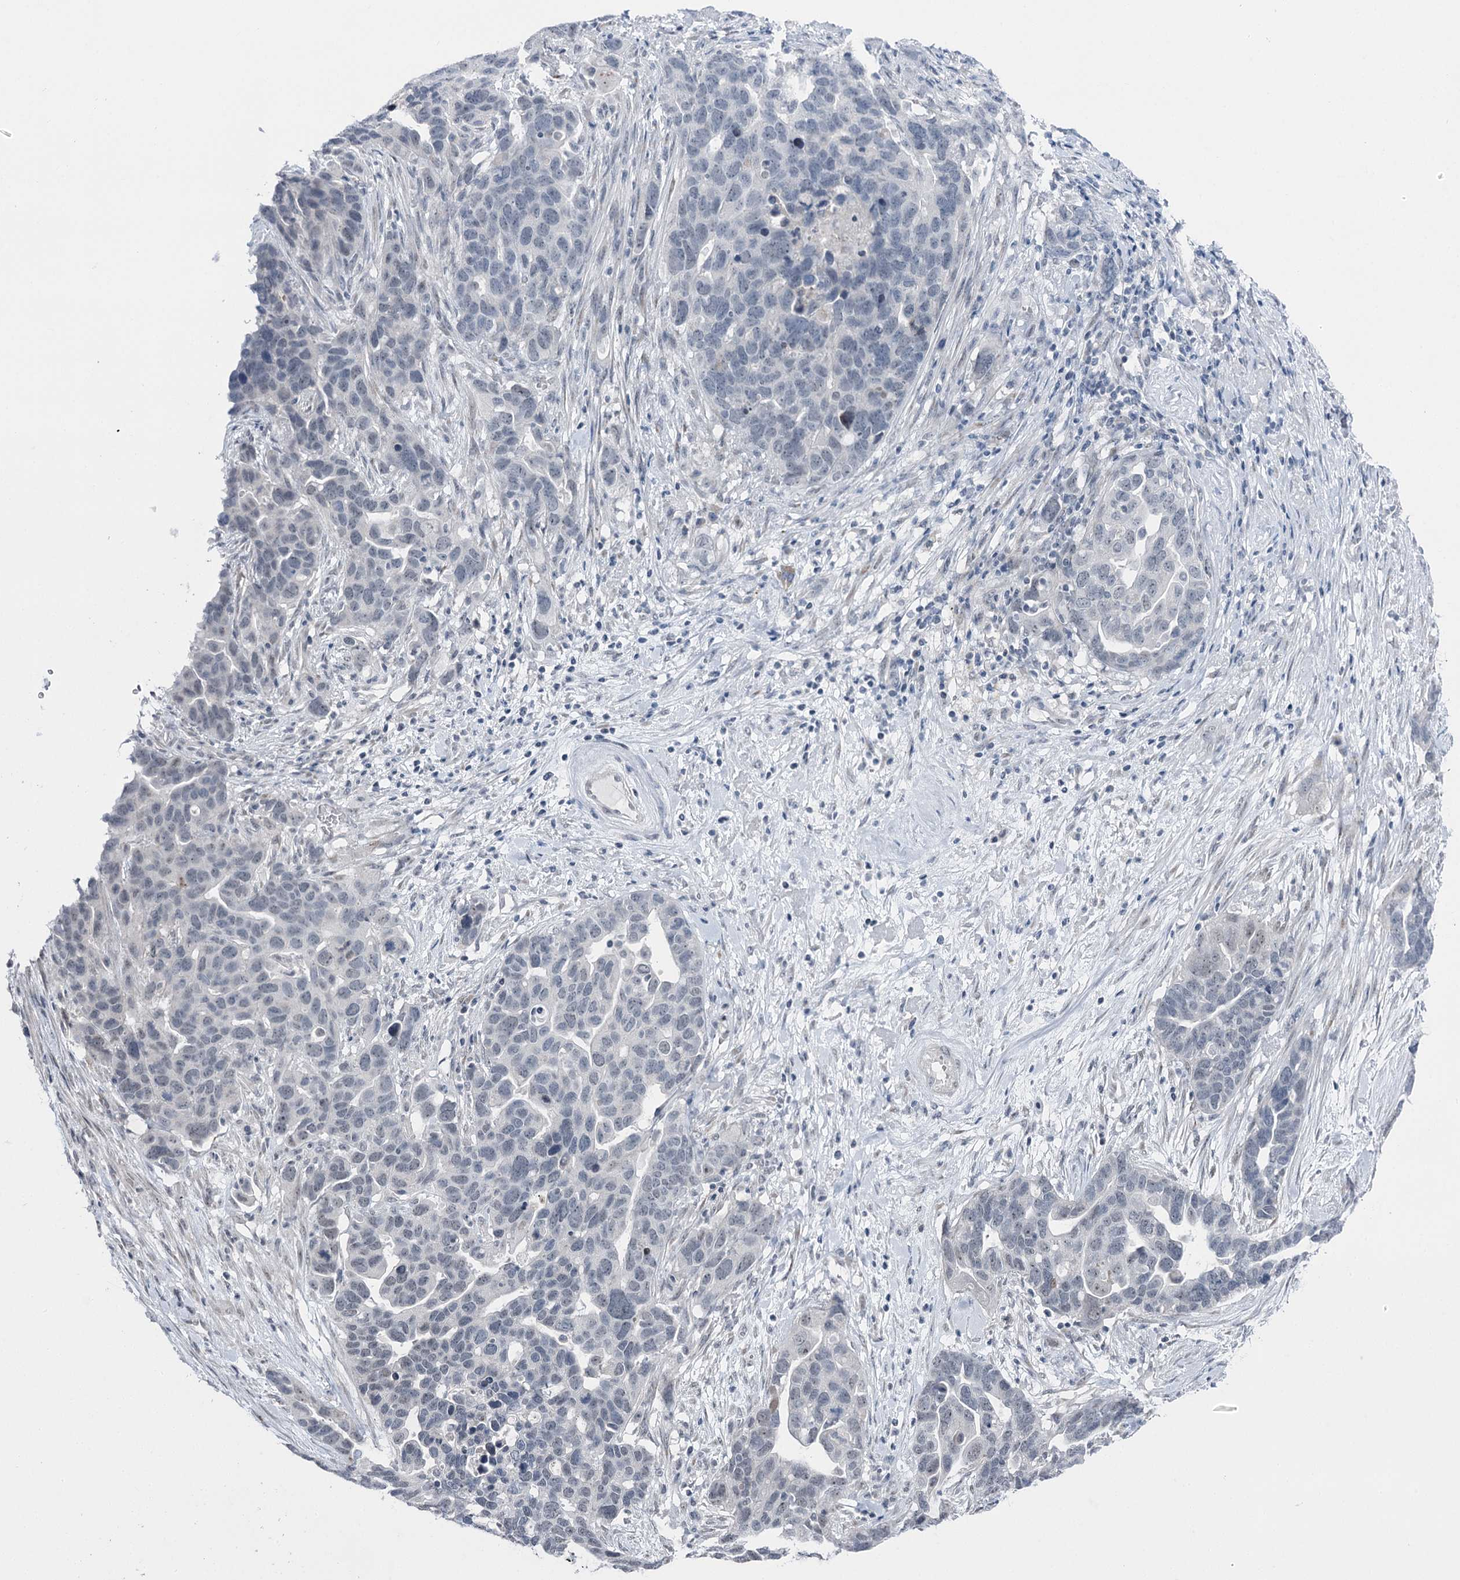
{"staining": {"intensity": "negative", "quantity": "none", "location": "none"}, "tissue": "ovarian cancer", "cell_type": "Tumor cells", "image_type": "cancer", "snomed": [{"axis": "morphology", "description": "Cystadenocarcinoma, serous, NOS"}, {"axis": "topography", "description": "Ovary"}], "caption": "This is an immunohistochemistry photomicrograph of human serous cystadenocarcinoma (ovarian). There is no positivity in tumor cells.", "gene": "STEEP1", "patient": {"sex": "female", "age": 54}}